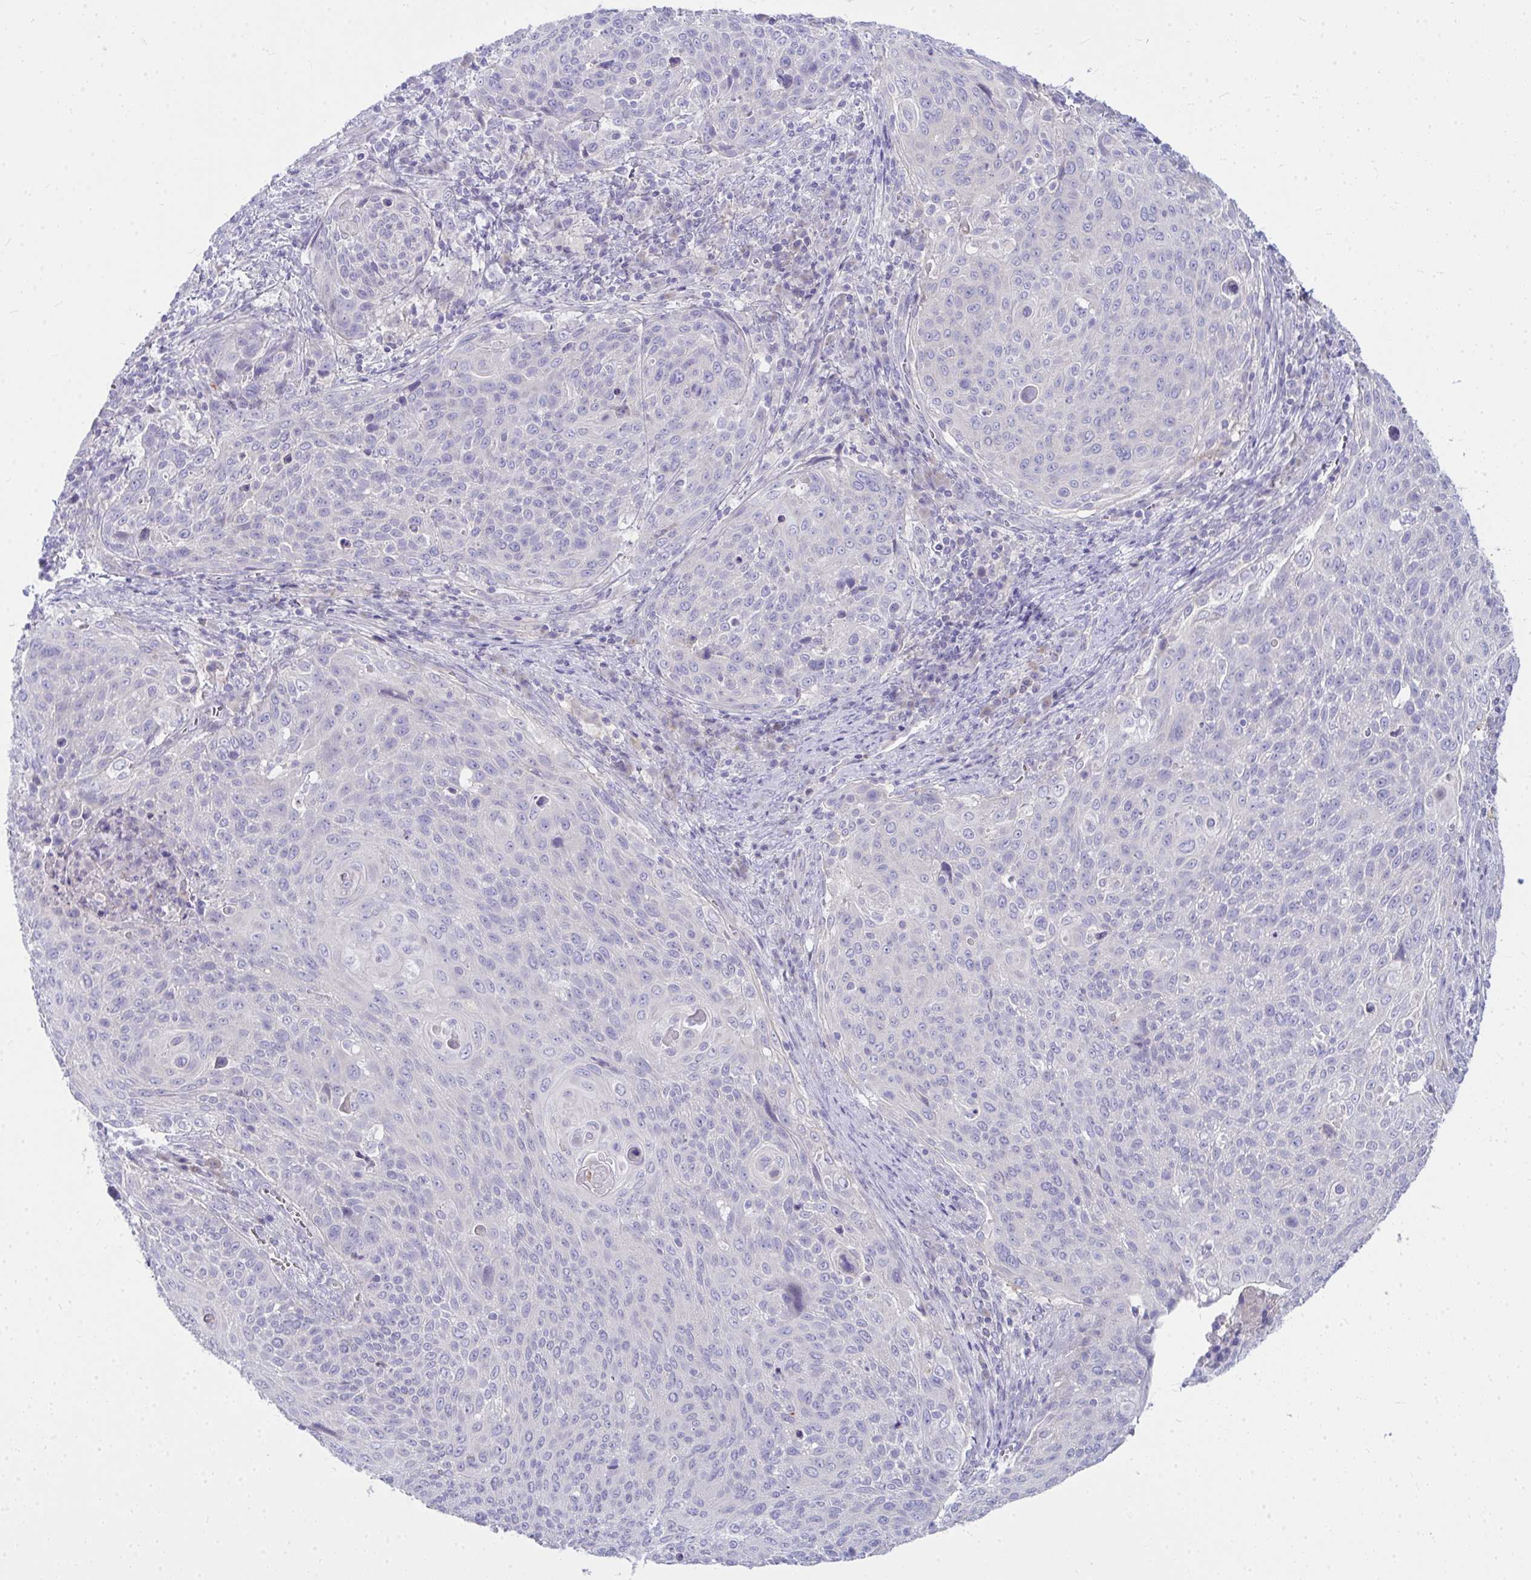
{"staining": {"intensity": "negative", "quantity": "none", "location": "none"}, "tissue": "cervical cancer", "cell_type": "Tumor cells", "image_type": "cancer", "snomed": [{"axis": "morphology", "description": "Squamous cell carcinoma, NOS"}, {"axis": "topography", "description": "Cervix"}], "caption": "Image shows no significant protein positivity in tumor cells of cervical cancer.", "gene": "LRRC36", "patient": {"sex": "female", "age": 31}}